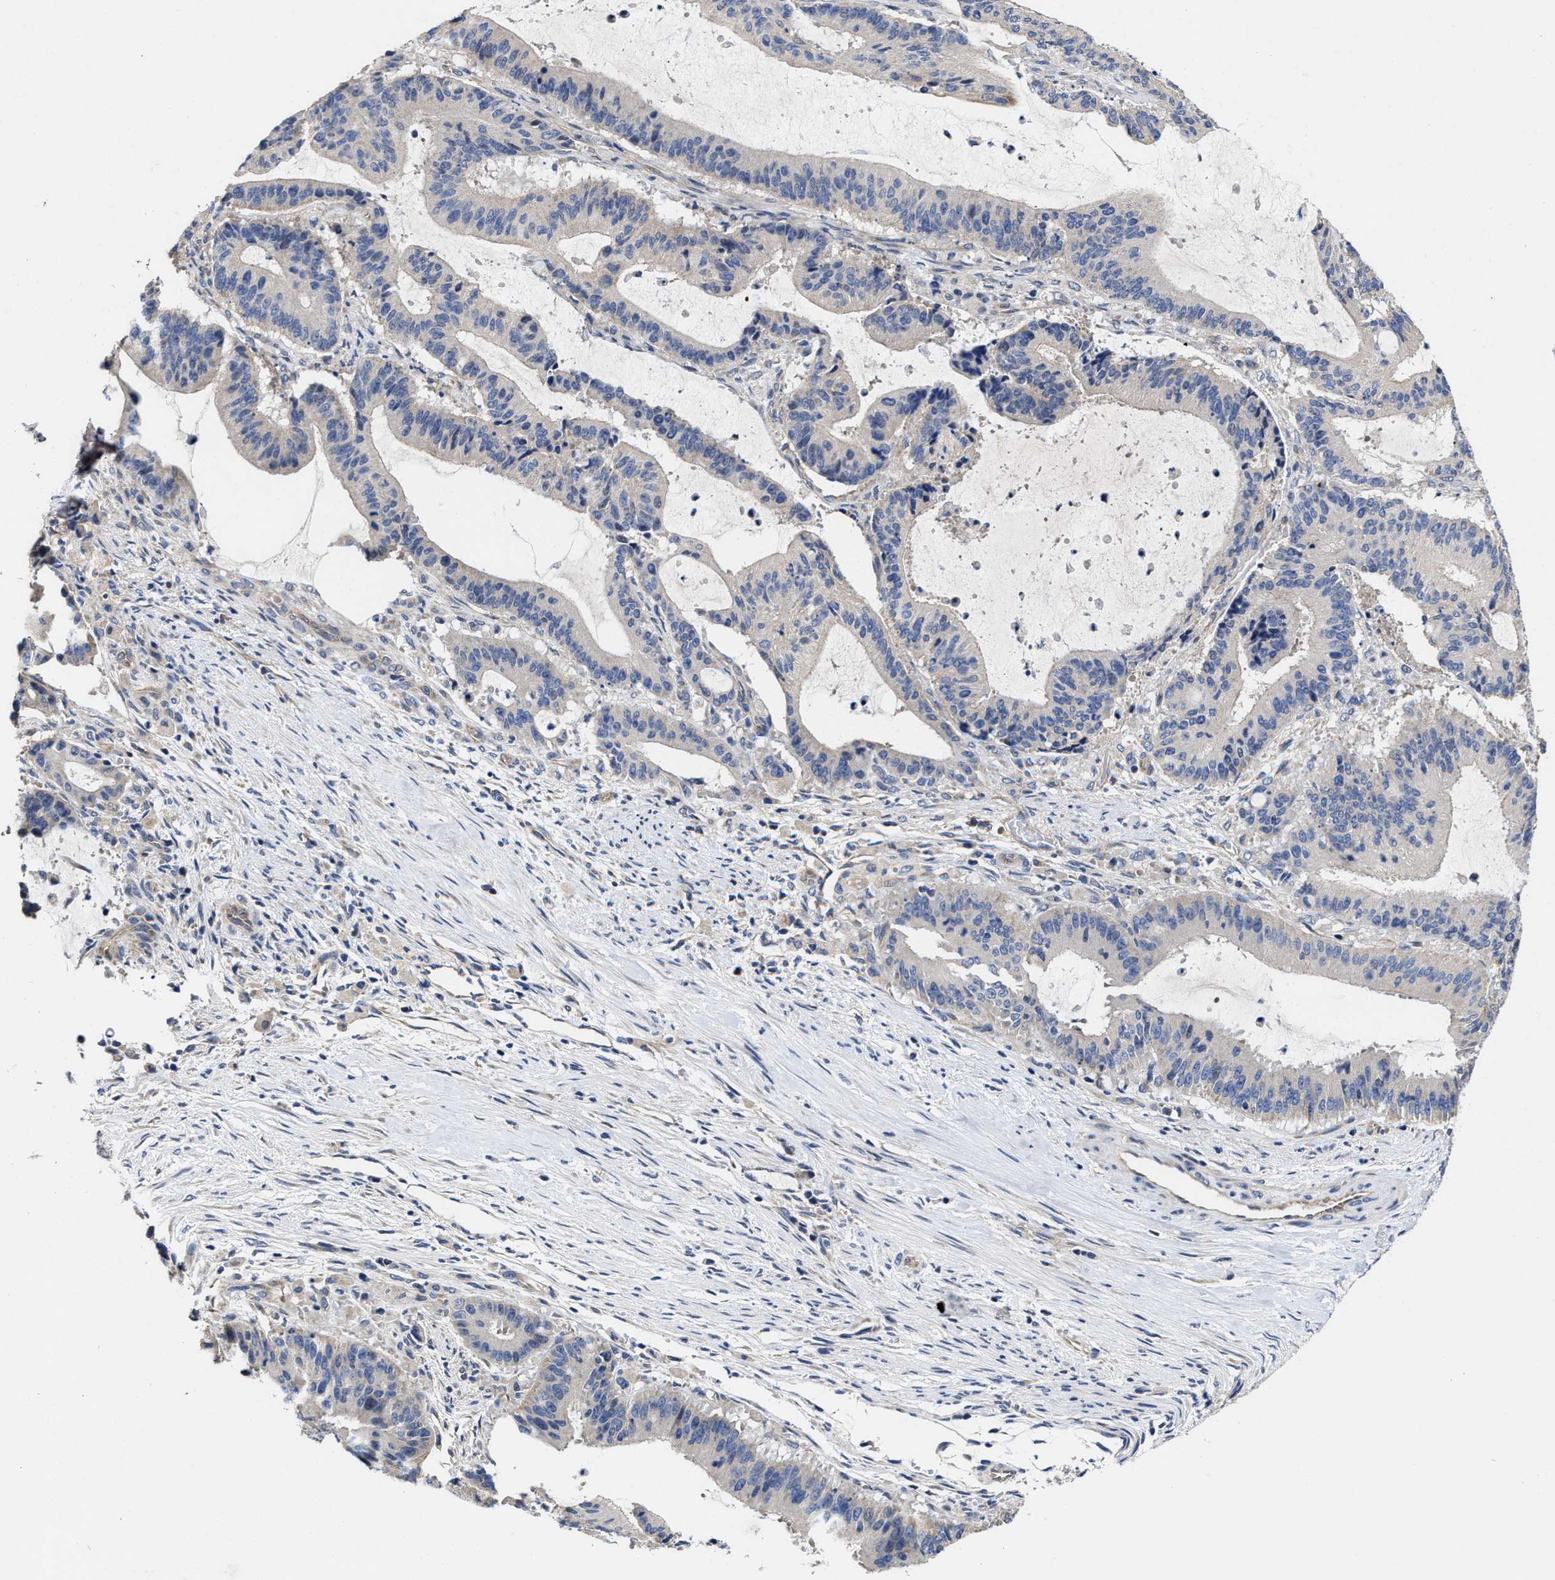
{"staining": {"intensity": "negative", "quantity": "none", "location": "none"}, "tissue": "liver cancer", "cell_type": "Tumor cells", "image_type": "cancer", "snomed": [{"axis": "morphology", "description": "Normal tissue, NOS"}, {"axis": "morphology", "description": "Cholangiocarcinoma"}, {"axis": "topography", "description": "Liver"}, {"axis": "topography", "description": "Peripheral nerve tissue"}], "caption": "High power microscopy micrograph of an immunohistochemistry (IHC) histopathology image of cholangiocarcinoma (liver), revealing no significant expression in tumor cells.", "gene": "TRAF6", "patient": {"sex": "female", "age": 73}}